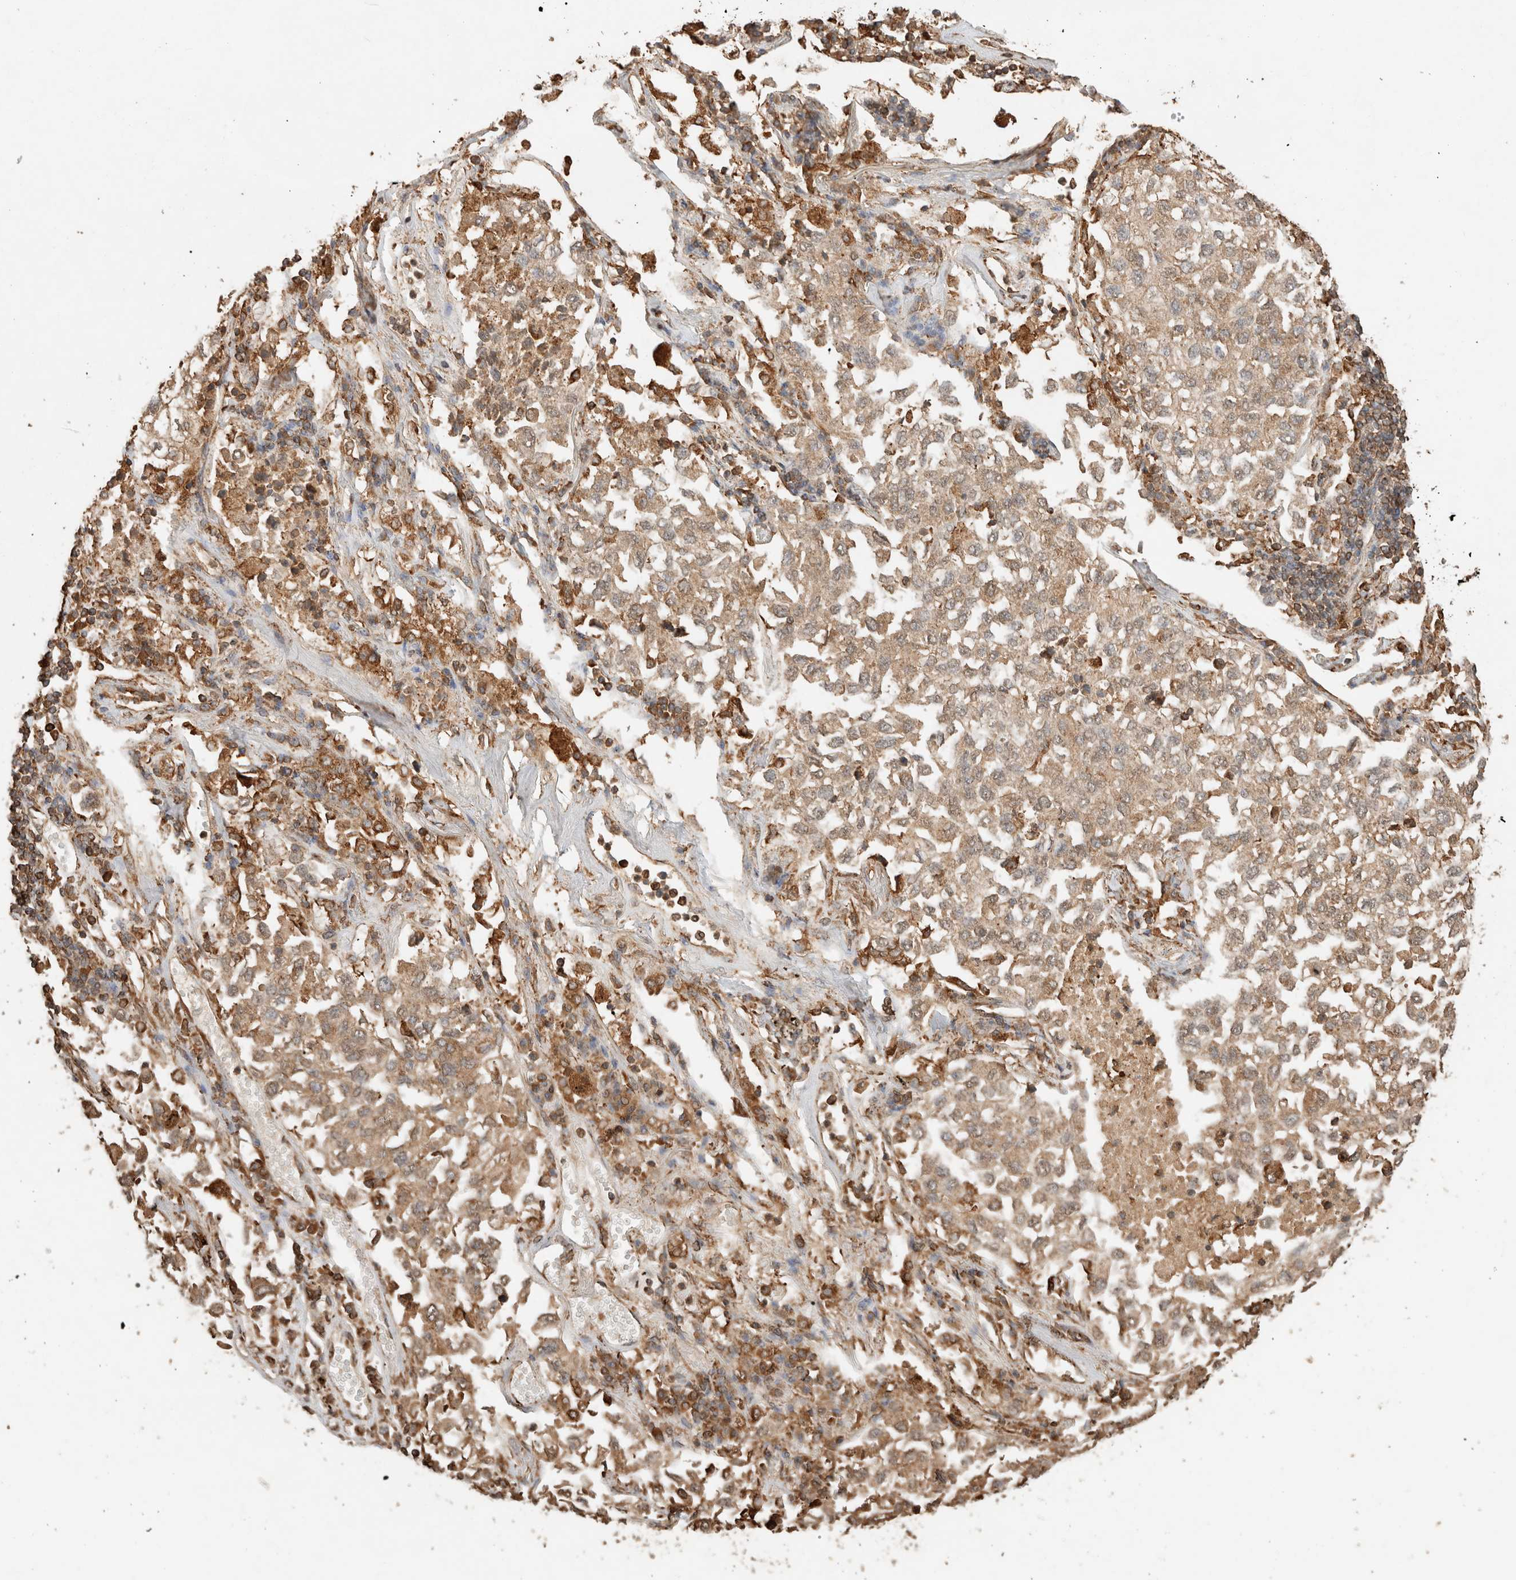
{"staining": {"intensity": "weak", "quantity": ">75%", "location": "cytoplasmic/membranous"}, "tissue": "lung cancer", "cell_type": "Tumor cells", "image_type": "cancer", "snomed": [{"axis": "morphology", "description": "Adenocarcinoma, NOS"}, {"axis": "topography", "description": "Lung"}], "caption": "A low amount of weak cytoplasmic/membranous staining is appreciated in about >75% of tumor cells in lung cancer tissue.", "gene": "ERAP1", "patient": {"sex": "male", "age": 63}}